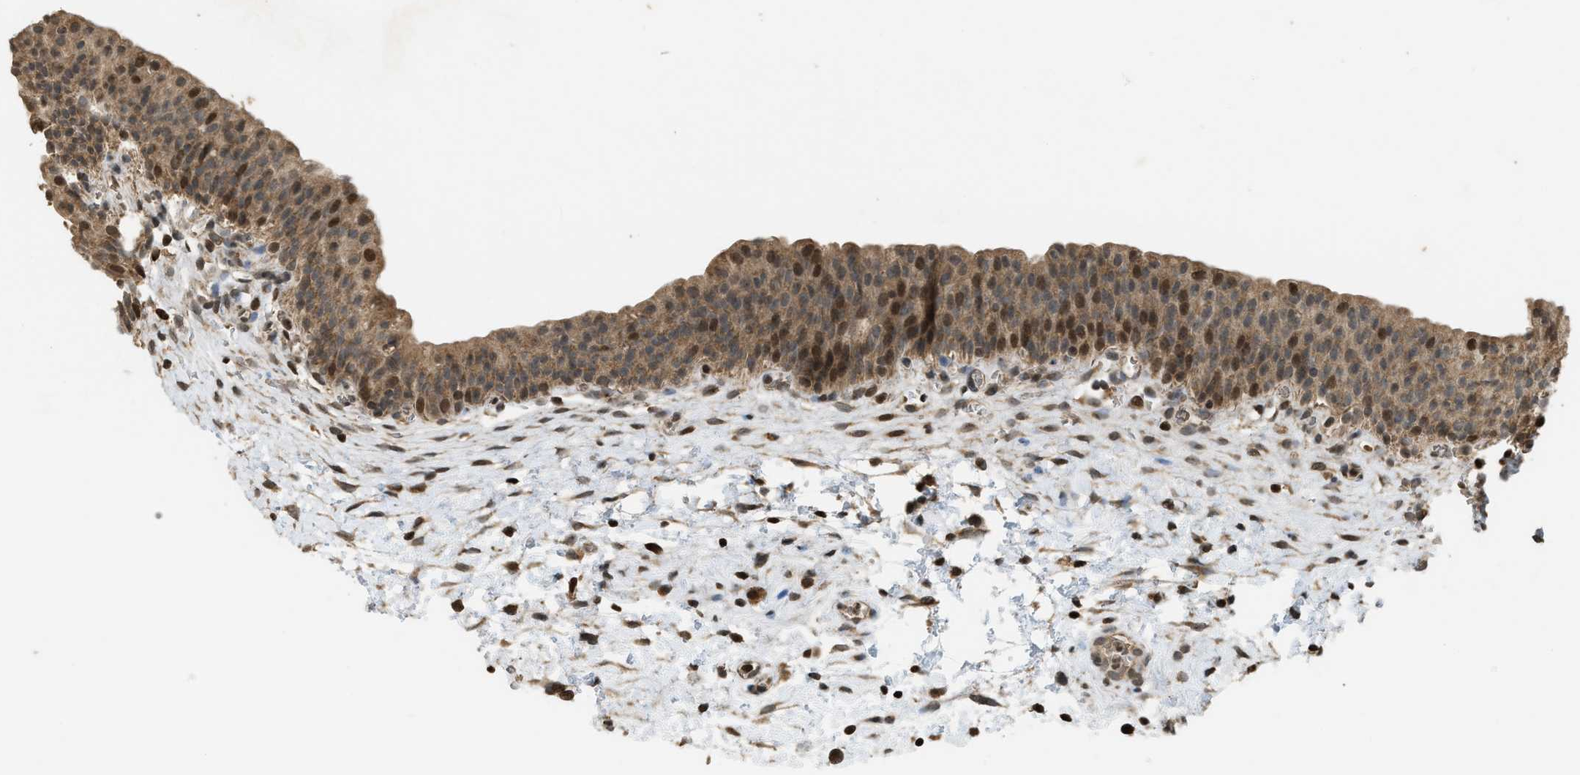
{"staining": {"intensity": "moderate", "quantity": ">75%", "location": "cytoplasmic/membranous,nuclear"}, "tissue": "urinary bladder", "cell_type": "Urothelial cells", "image_type": "normal", "snomed": [{"axis": "morphology", "description": "Normal tissue, NOS"}, {"axis": "topography", "description": "Urinary bladder"}], "caption": "Brown immunohistochemical staining in normal human urinary bladder demonstrates moderate cytoplasmic/membranous,nuclear staining in about >75% of urothelial cells.", "gene": "SIAH1", "patient": {"sex": "male", "age": 37}}